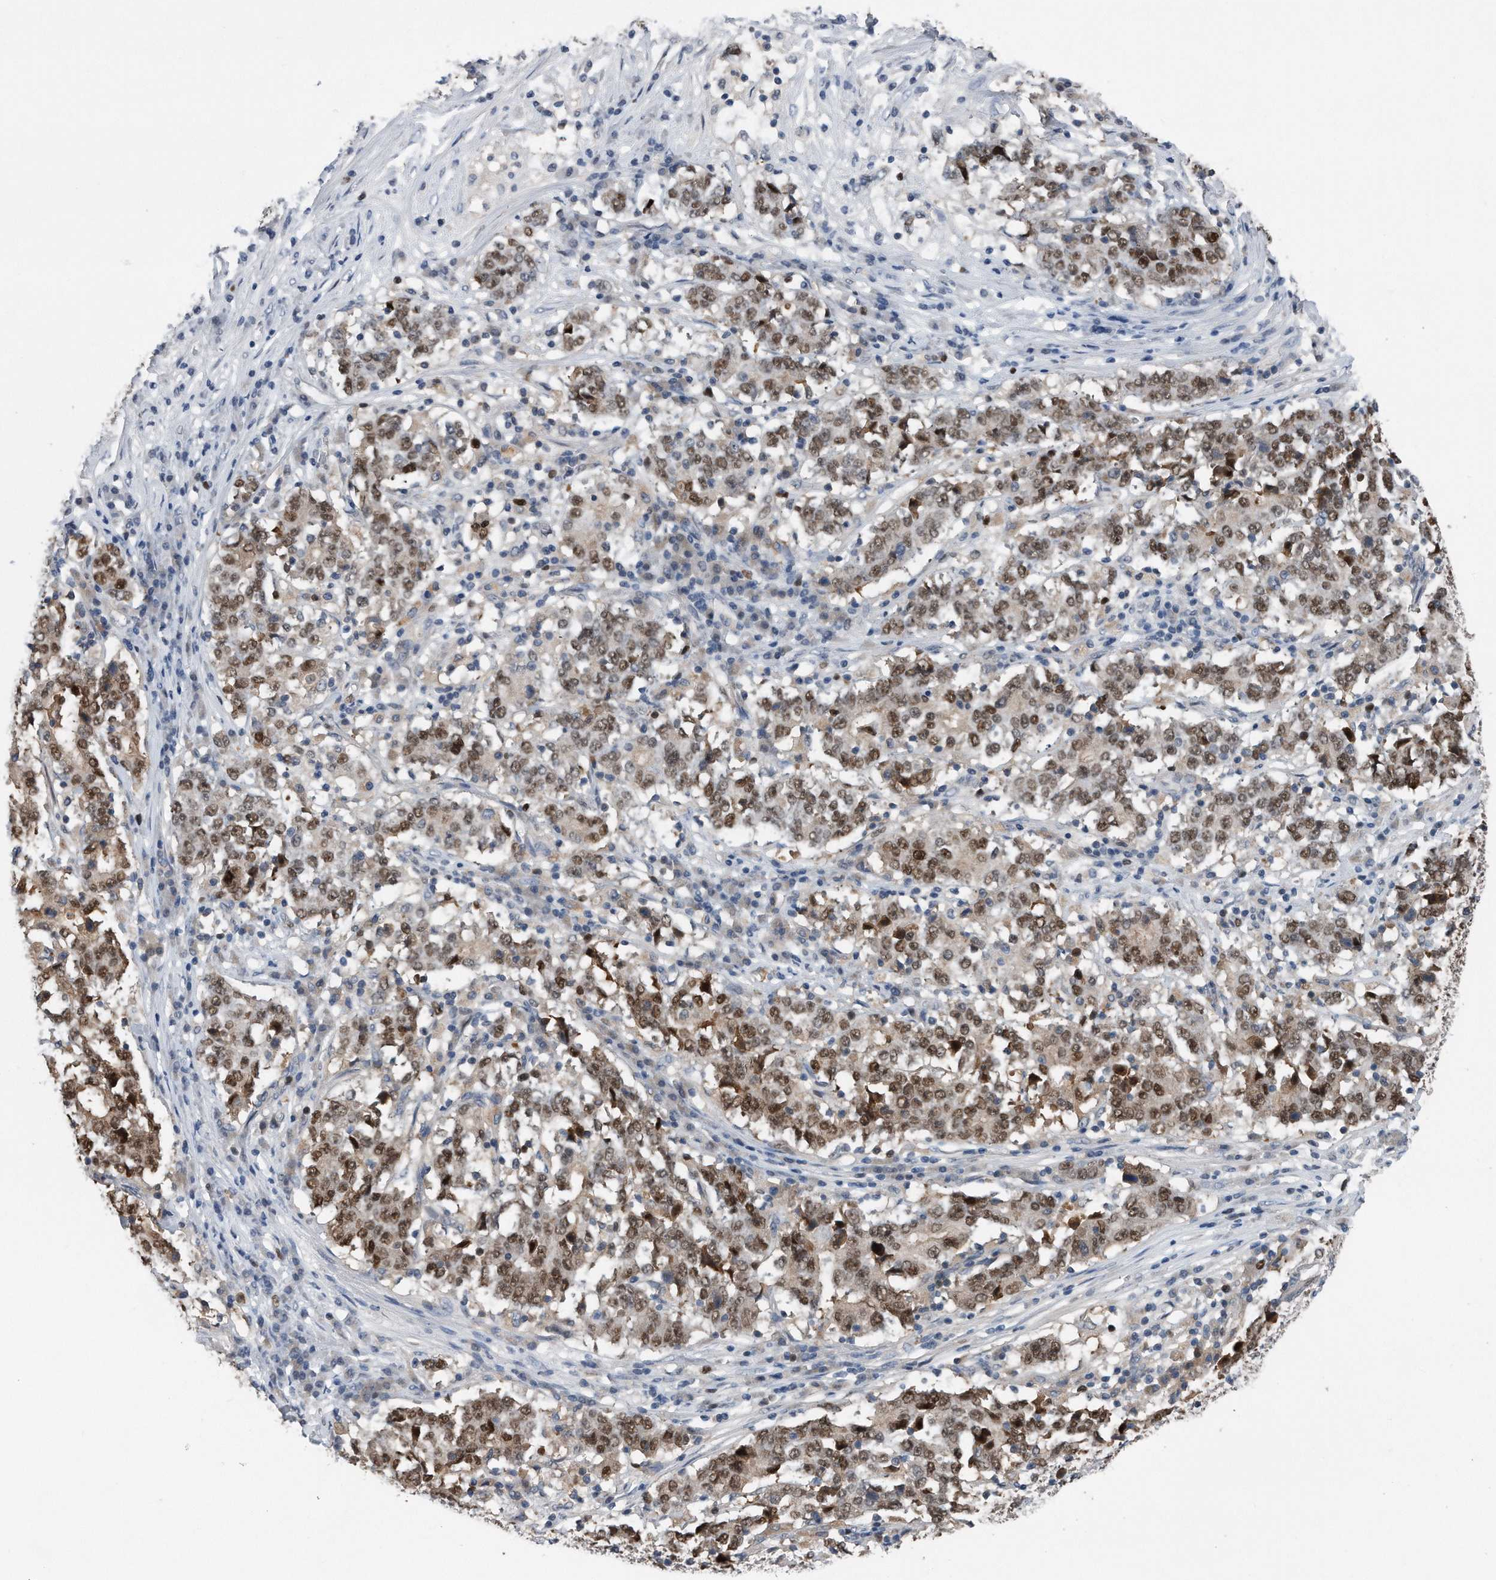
{"staining": {"intensity": "moderate", "quantity": ">75%", "location": "nuclear"}, "tissue": "stomach cancer", "cell_type": "Tumor cells", "image_type": "cancer", "snomed": [{"axis": "morphology", "description": "Adenocarcinoma, NOS"}, {"axis": "topography", "description": "Stomach"}], "caption": "IHC (DAB (3,3'-diaminobenzidine)) staining of stomach cancer (adenocarcinoma) demonstrates moderate nuclear protein expression in approximately >75% of tumor cells. The staining was performed using DAB to visualize the protein expression in brown, while the nuclei were stained in blue with hematoxylin (Magnification: 20x).", "gene": "PCNA", "patient": {"sex": "male", "age": 59}}